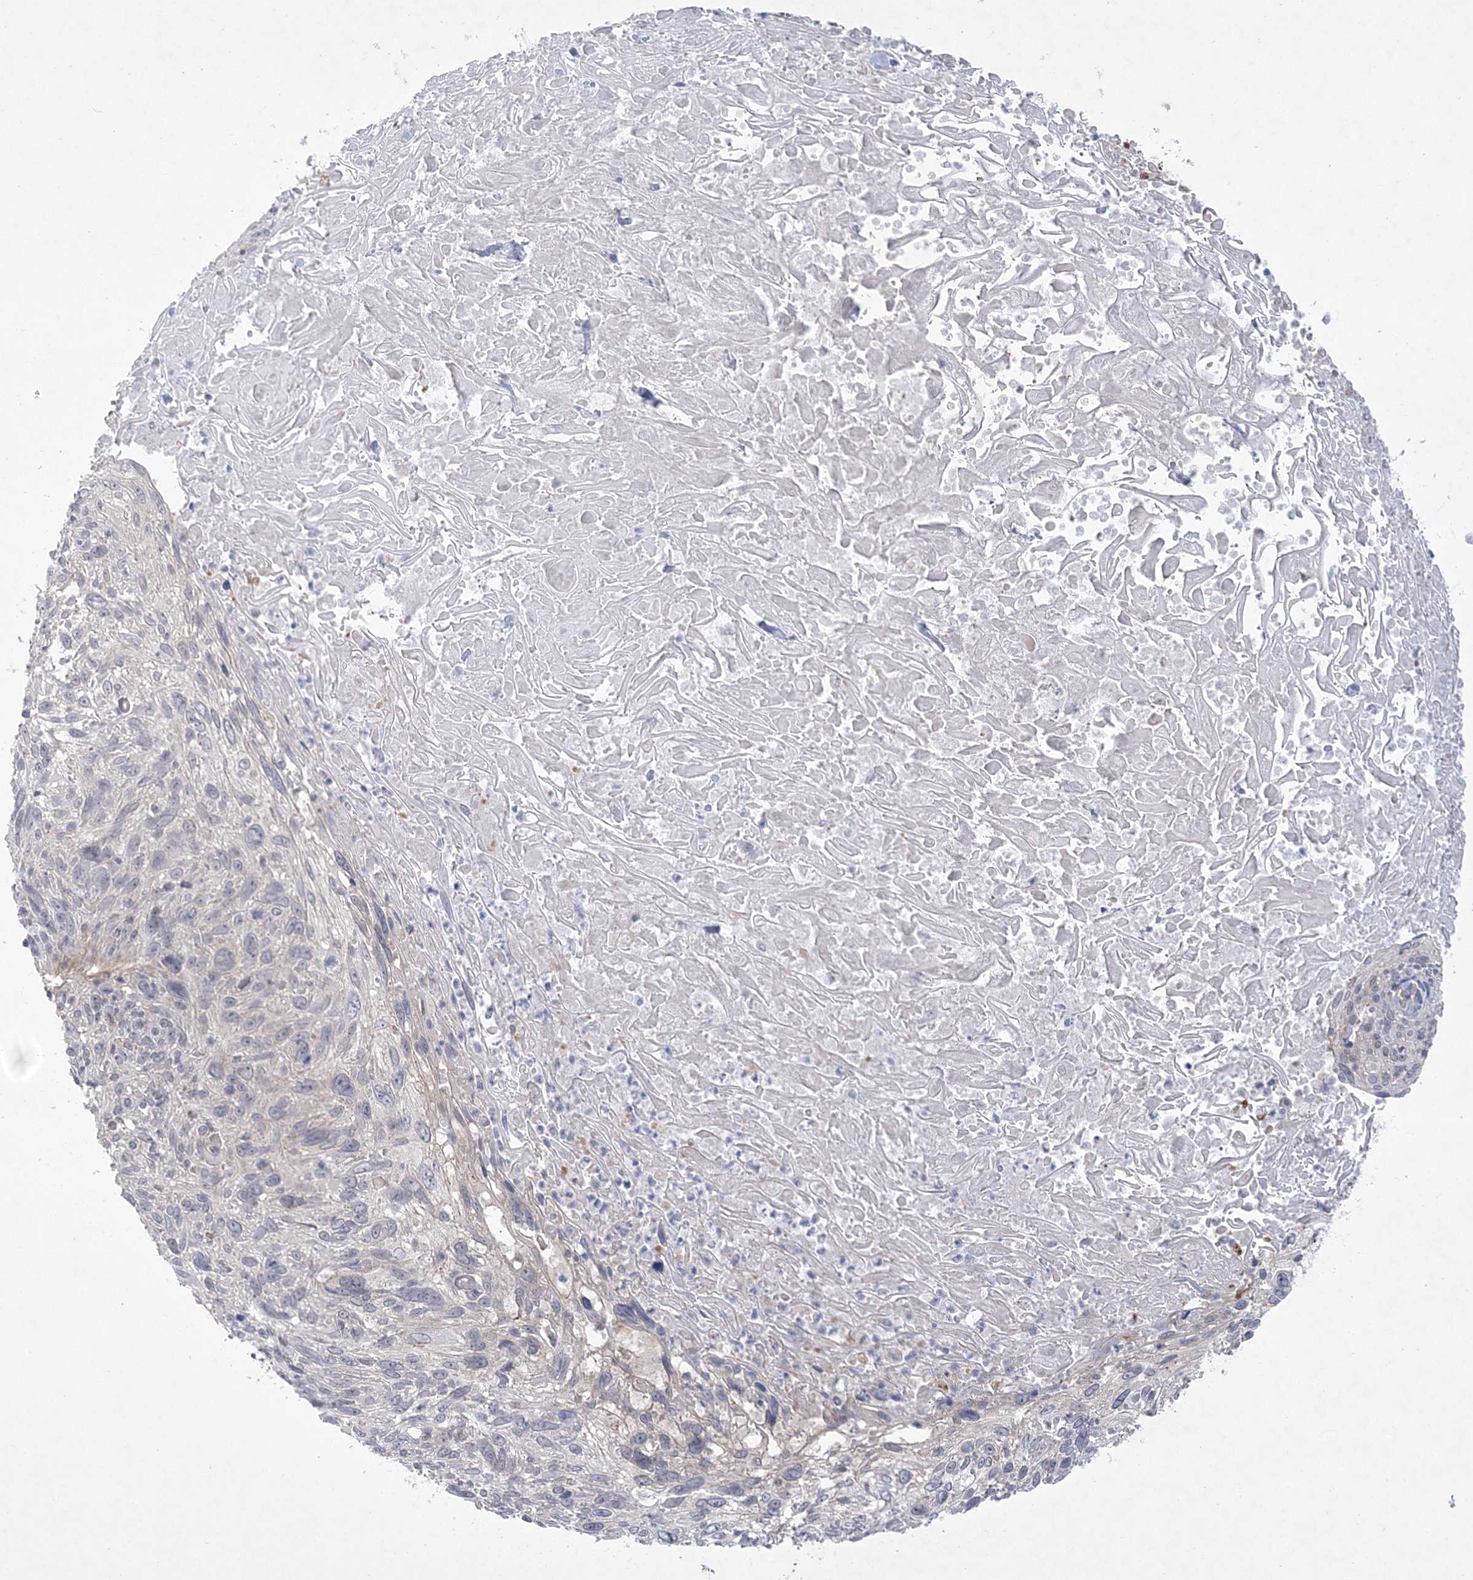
{"staining": {"intensity": "negative", "quantity": "none", "location": "none"}, "tissue": "cervical cancer", "cell_type": "Tumor cells", "image_type": "cancer", "snomed": [{"axis": "morphology", "description": "Squamous cell carcinoma, NOS"}, {"axis": "topography", "description": "Cervix"}], "caption": "Immunohistochemistry (IHC) image of cervical cancer stained for a protein (brown), which reveals no positivity in tumor cells.", "gene": "ADAMTS12", "patient": {"sex": "female", "age": 51}}